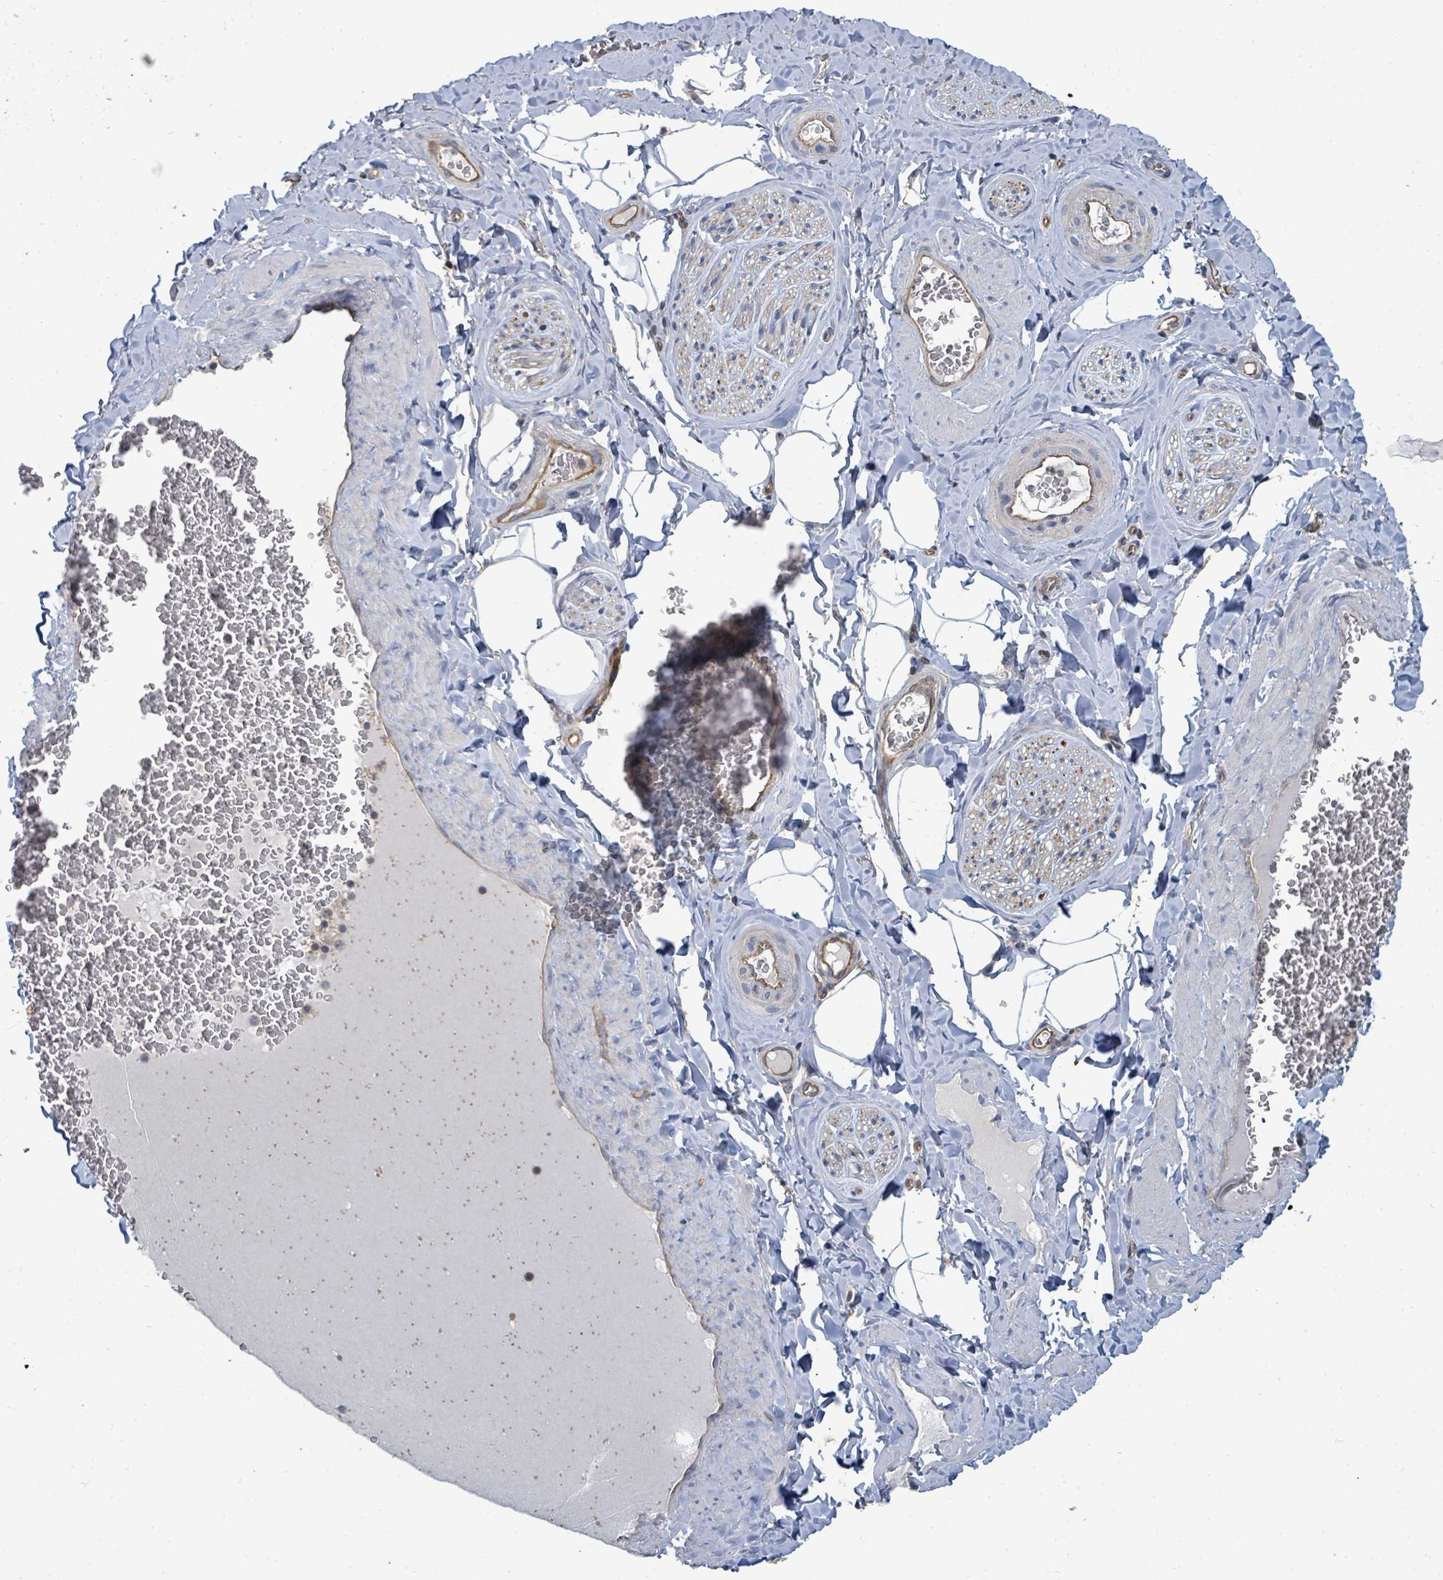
{"staining": {"intensity": "negative", "quantity": "none", "location": "none"}, "tissue": "adipose tissue", "cell_type": "Adipocytes", "image_type": "normal", "snomed": [{"axis": "morphology", "description": "Normal tissue, NOS"}, {"axis": "topography", "description": "Soft tissue"}, {"axis": "topography", "description": "Adipose tissue"}, {"axis": "topography", "description": "Vascular tissue"}, {"axis": "topography", "description": "Peripheral nerve tissue"}], "caption": "DAB immunohistochemical staining of unremarkable human adipose tissue reveals no significant expression in adipocytes.", "gene": "BOLA2B", "patient": {"sex": "male", "age": 46}}